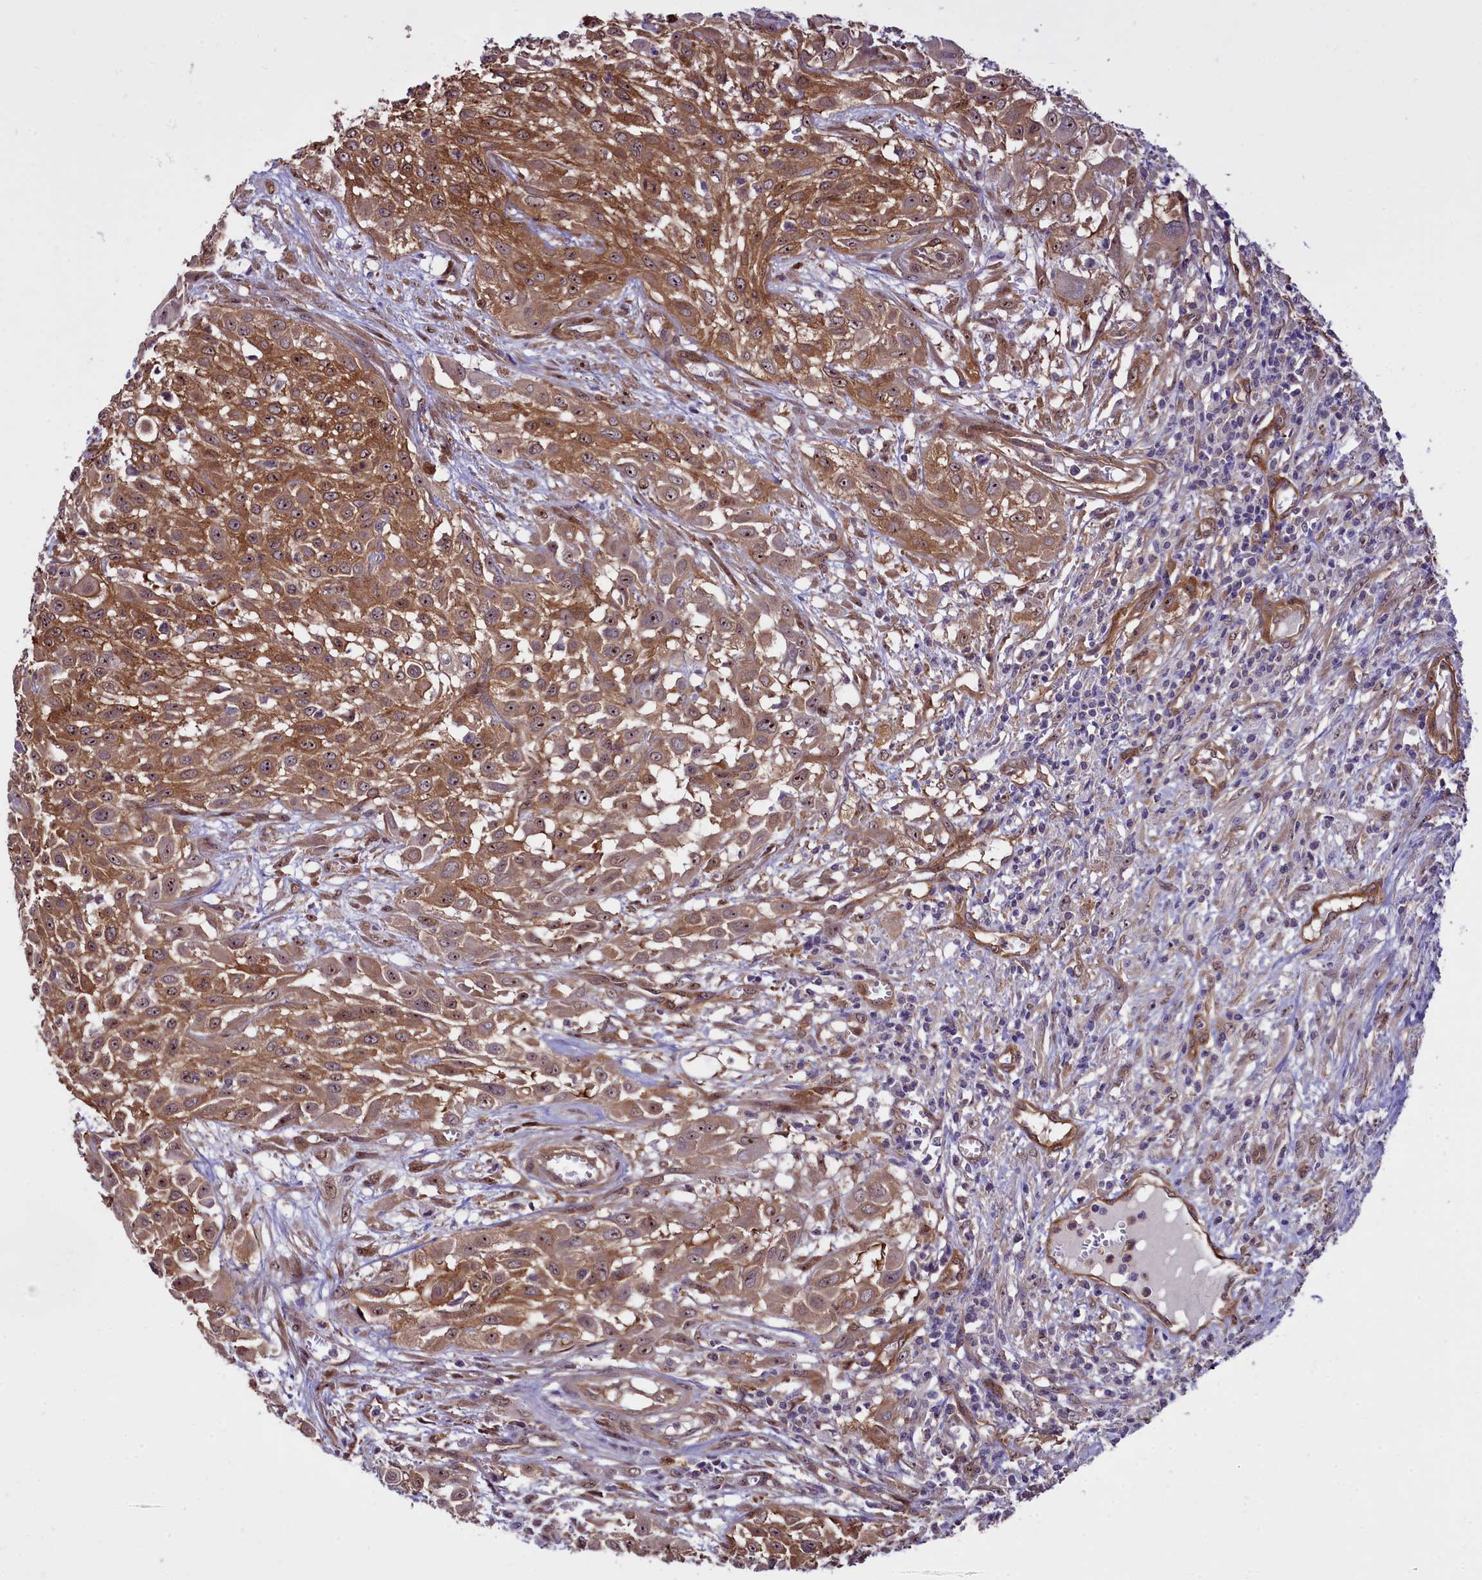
{"staining": {"intensity": "moderate", "quantity": ">75%", "location": "cytoplasmic/membranous,nuclear"}, "tissue": "urothelial cancer", "cell_type": "Tumor cells", "image_type": "cancer", "snomed": [{"axis": "morphology", "description": "Urothelial carcinoma, High grade"}, {"axis": "topography", "description": "Urinary bladder"}], "caption": "Urothelial carcinoma (high-grade) tissue demonstrates moderate cytoplasmic/membranous and nuclear positivity in about >75% of tumor cells, visualized by immunohistochemistry. Nuclei are stained in blue.", "gene": "BCAR1", "patient": {"sex": "male", "age": 57}}